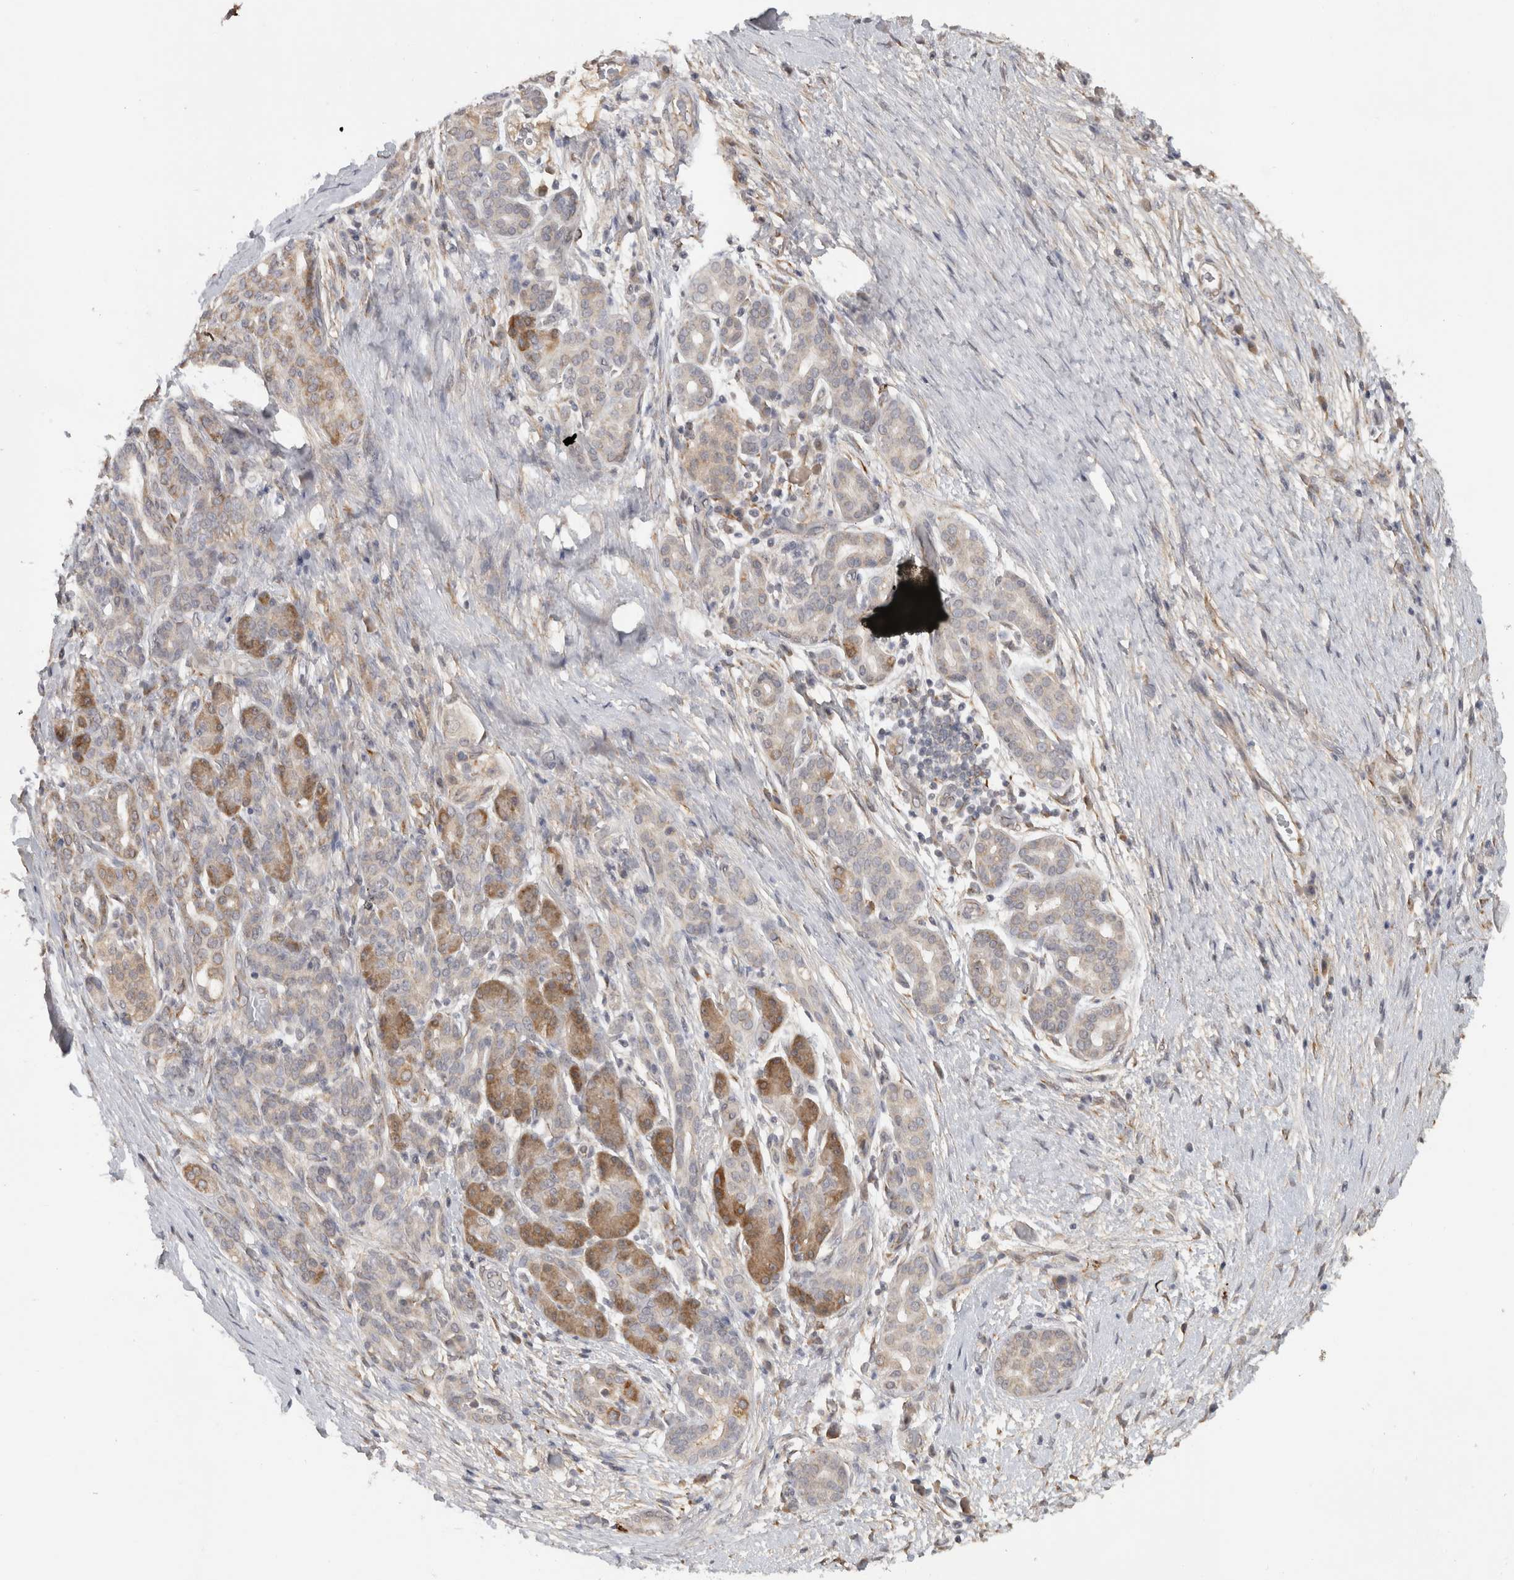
{"staining": {"intensity": "moderate", "quantity": "25%-75%", "location": "cytoplasmic/membranous"}, "tissue": "pancreatic cancer", "cell_type": "Tumor cells", "image_type": "cancer", "snomed": [{"axis": "morphology", "description": "Adenocarcinoma, NOS"}, {"axis": "topography", "description": "Pancreas"}], "caption": "Pancreatic adenocarcinoma stained for a protein reveals moderate cytoplasmic/membranous positivity in tumor cells.", "gene": "DYRK2", "patient": {"sex": "male", "age": 72}}